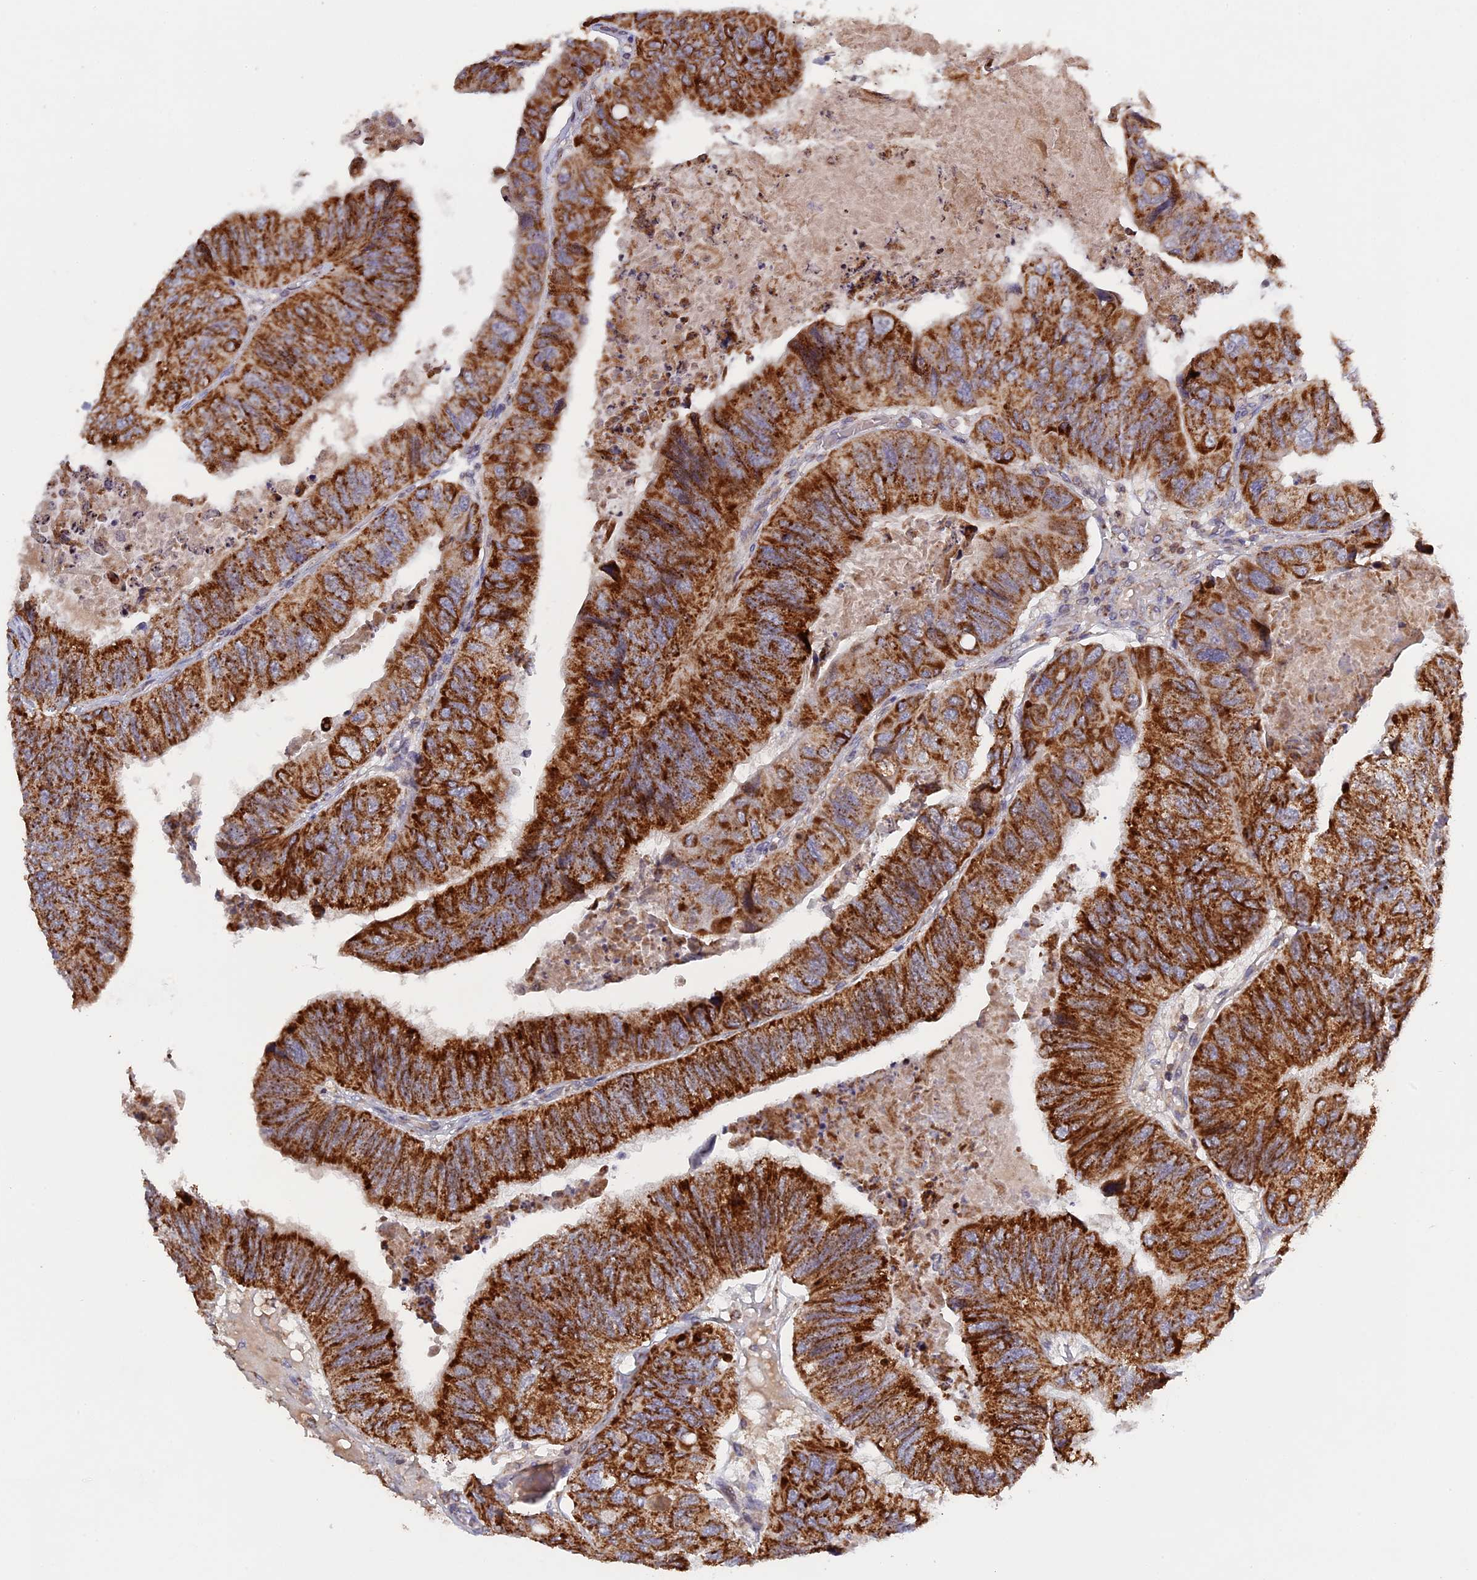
{"staining": {"intensity": "strong", "quantity": ">75%", "location": "cytoplasmic/membranous"}, "tissue": "colorectal cancer", "cell_type": "Tumor cells", "image_type": "cancer", "snomed": [{"axis": "morphology", "description": "Adenocarcinoma, NOS"}, {"axis": "topography", "description": "Rectum"}], "caption": "Protein staining shows strong cytoplasmic/membranous expression in about >75% of tumor cells in adenocarcinoma (colorectal). The staining was performed using DAB (3,3'-diaminobenzidine), with brown indicating positive protein expression. Nuclei are stained blue with hematoxylin.", "gene": "MPV17L", "patient": {"sex": "male", "age": 63}}